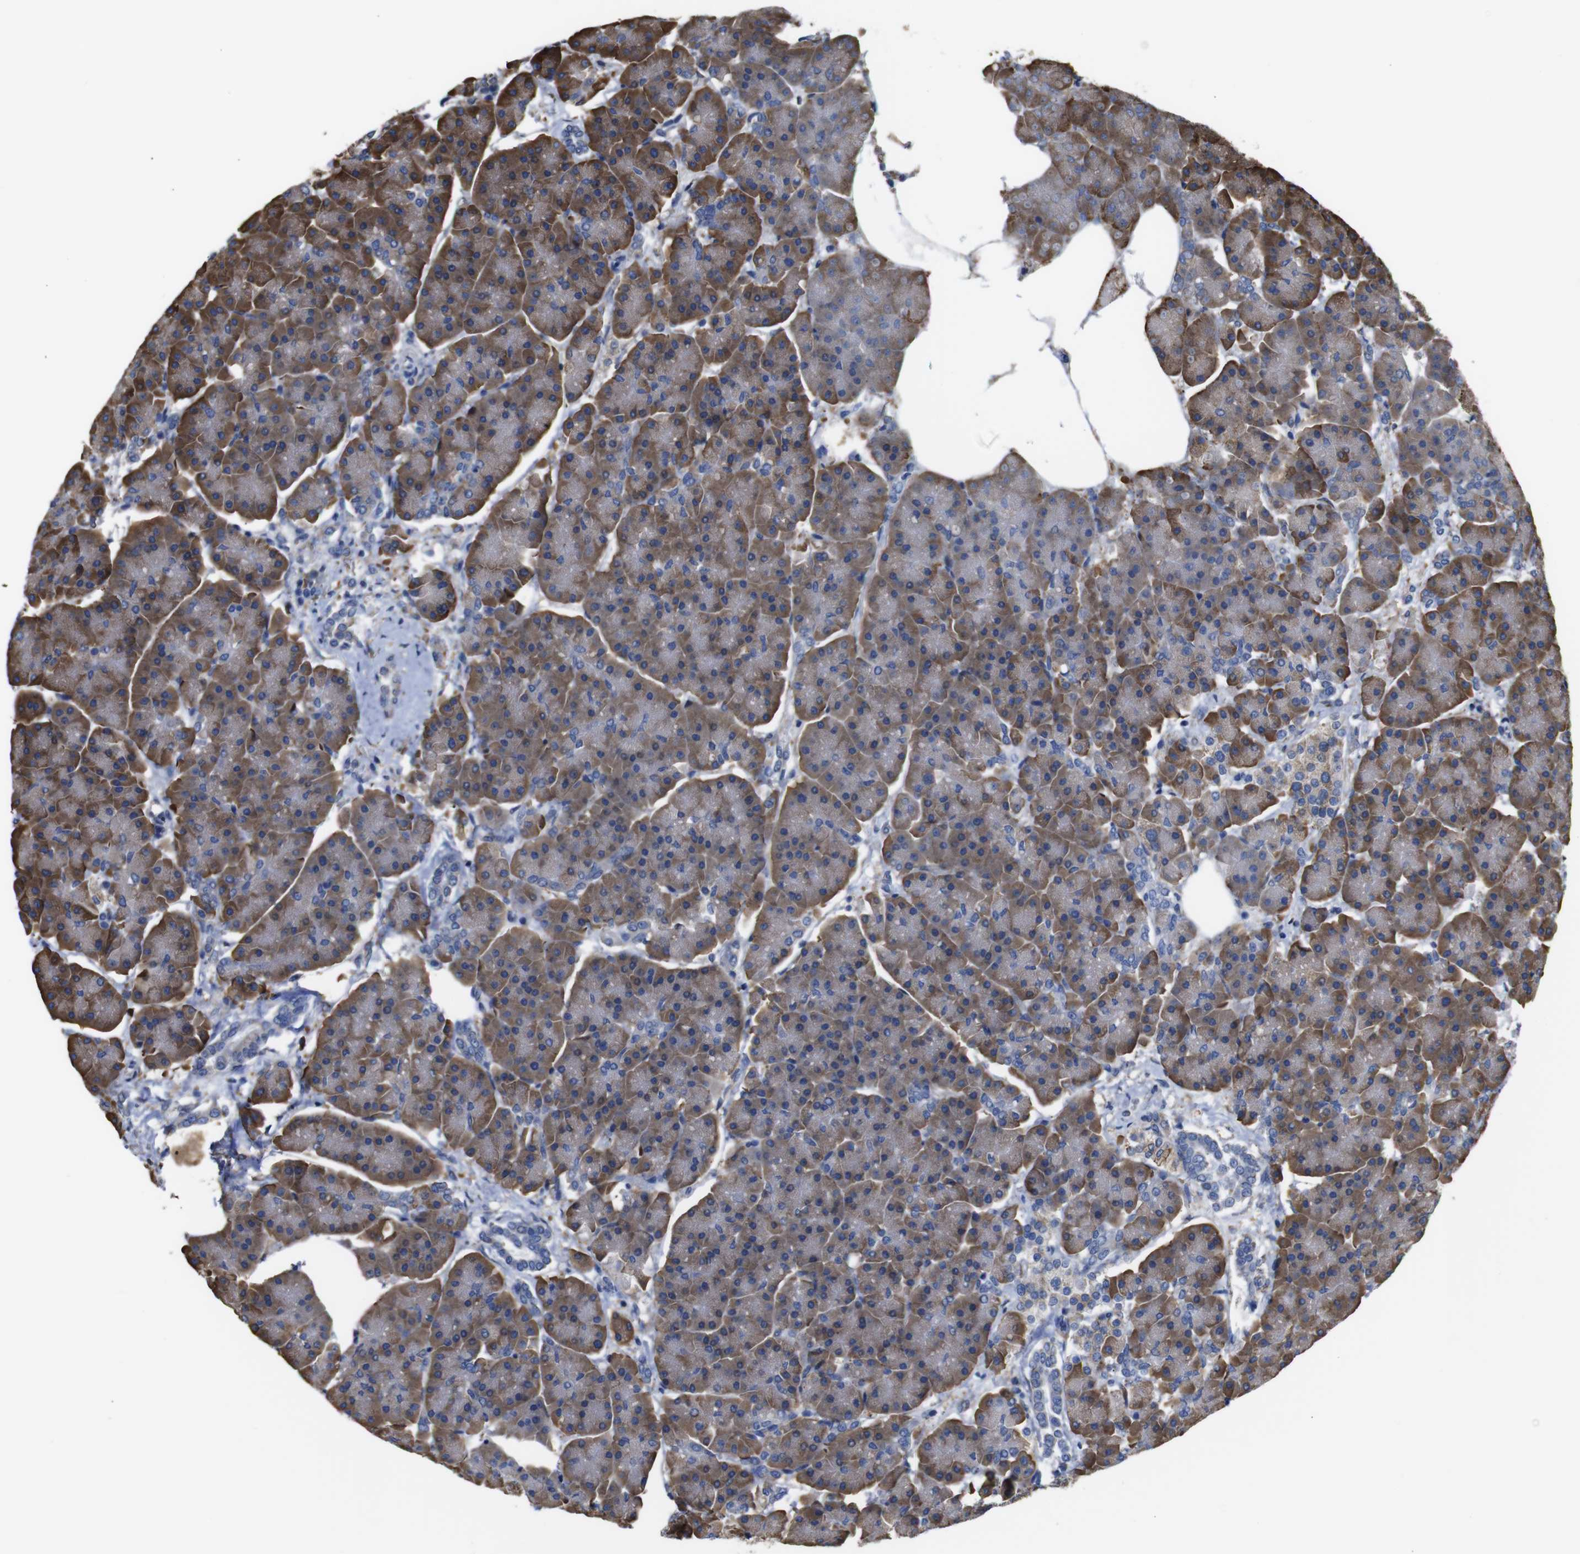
{"staining": {"intensity": "moderate", "quantity": ">75%", "location": "cytoplasmic/membranous"}, "tissue": "pancreas", "cell_type": "Exocrine glandular cells", "image_type": "normal", "snomed": [{"axis": "morphology", "description": "Normal tissue, NOS"}, {"axis": "topography", "description": "Pancreas"}], "caption": "Exocrine glandular cells exhibit medium levels of moderate cytoplasmic/membranous positivity in about >75% of cells in unremarkable pancreas. (Brightfield microscopy of DAB IHC at high magnification).", "gene": "PPIB", "patient": {"sex": "female", "age": 70}}